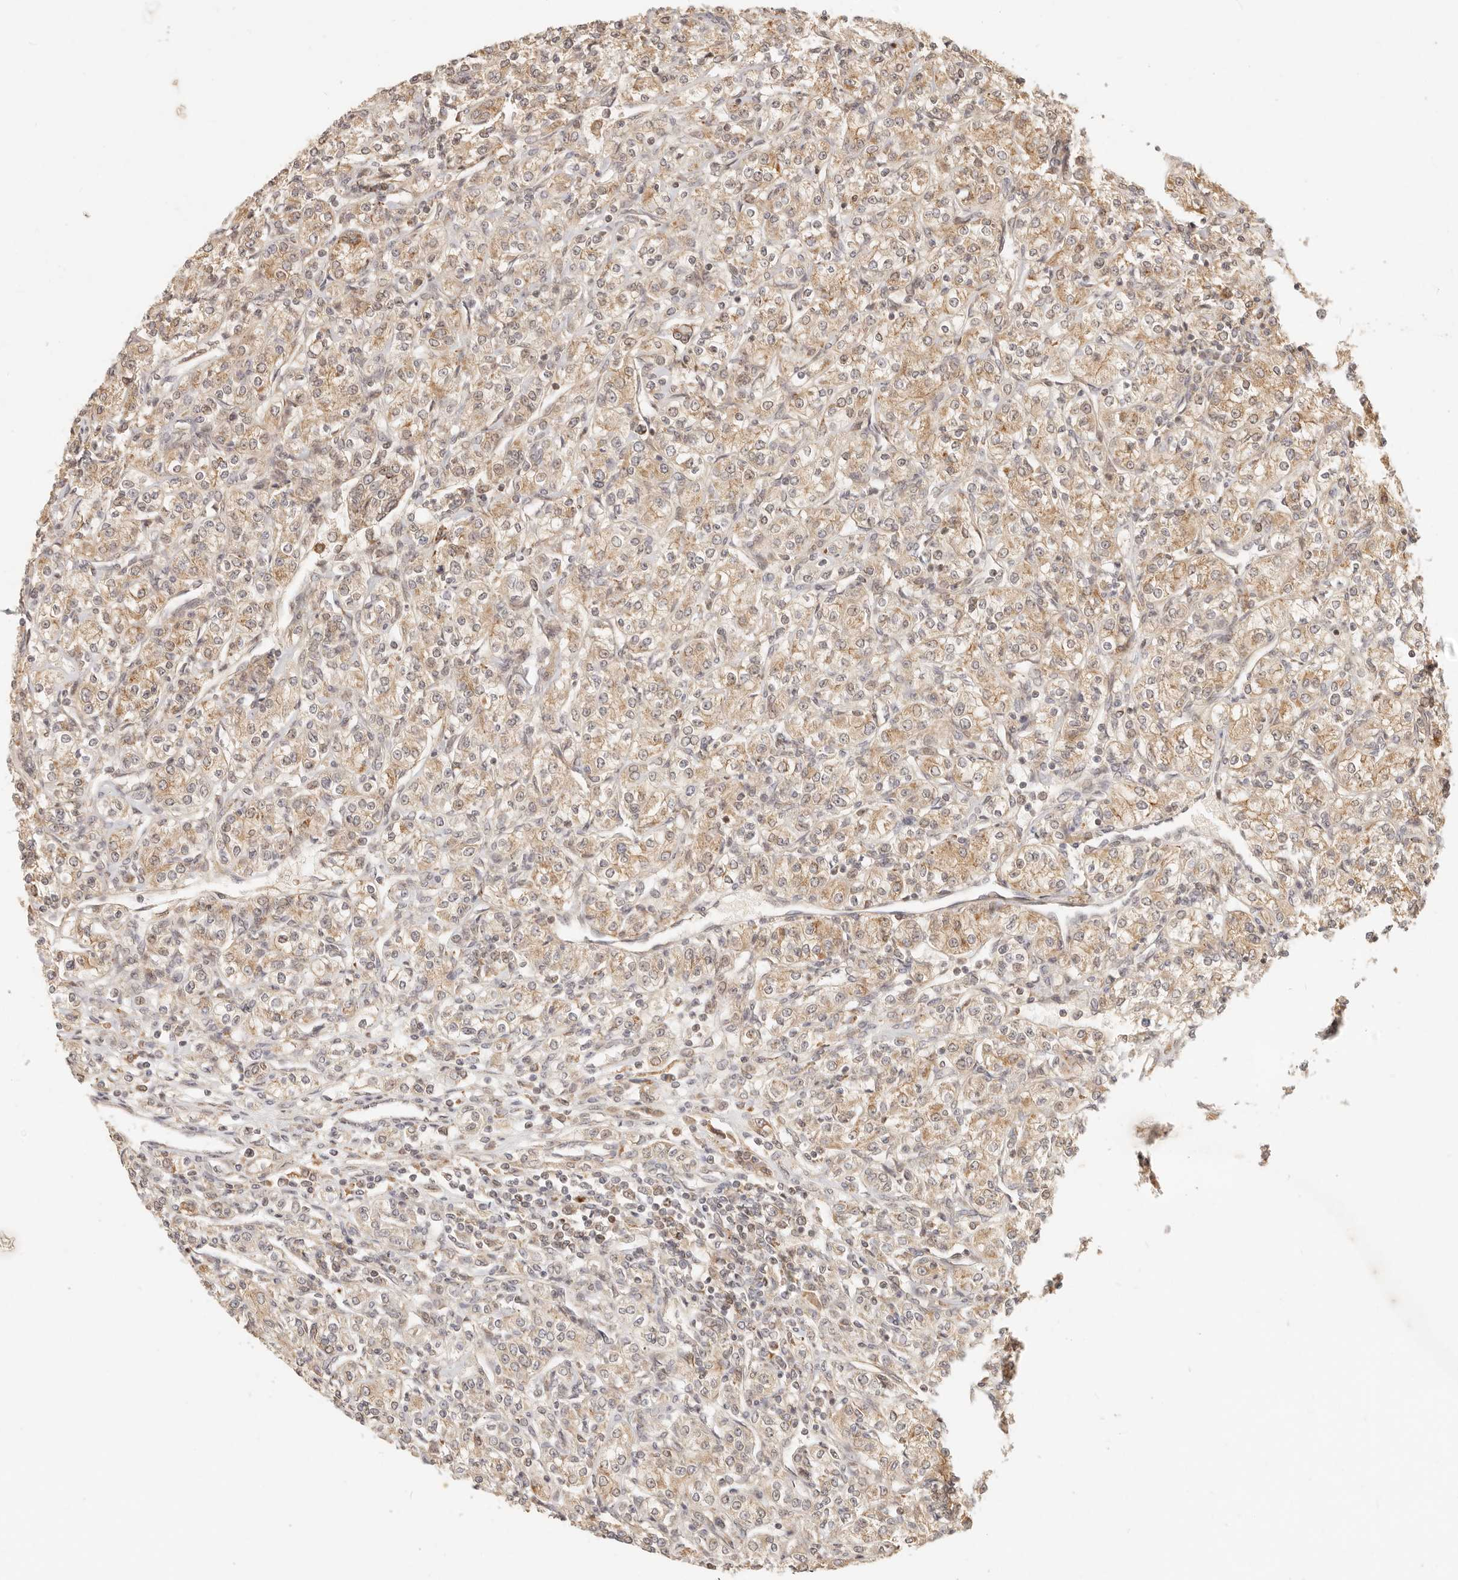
{"staining": {"intensity": "moderate", "quantity": ">75%", "location": "cytoplasmic/membranous"}, "tissue": "renal cancer", "cell_type": "Tumor cells", "image_type": "cancer", "snomed": [{"axis": "morphology", "description": "Adenocarcinoma, NOS"}, {"axis": "topography", "description": "Kidney"}], "caption": "This image exhibits renal adenocarcinoma stained with IHC to label a protein in brown. The cytoplasmic/membranous of tumor cells show moderate positivity for the protein. Nuclei are counter-stained blue.", "gene": "TIMM17A", "patient": {"sex": "male", "age": 77}}